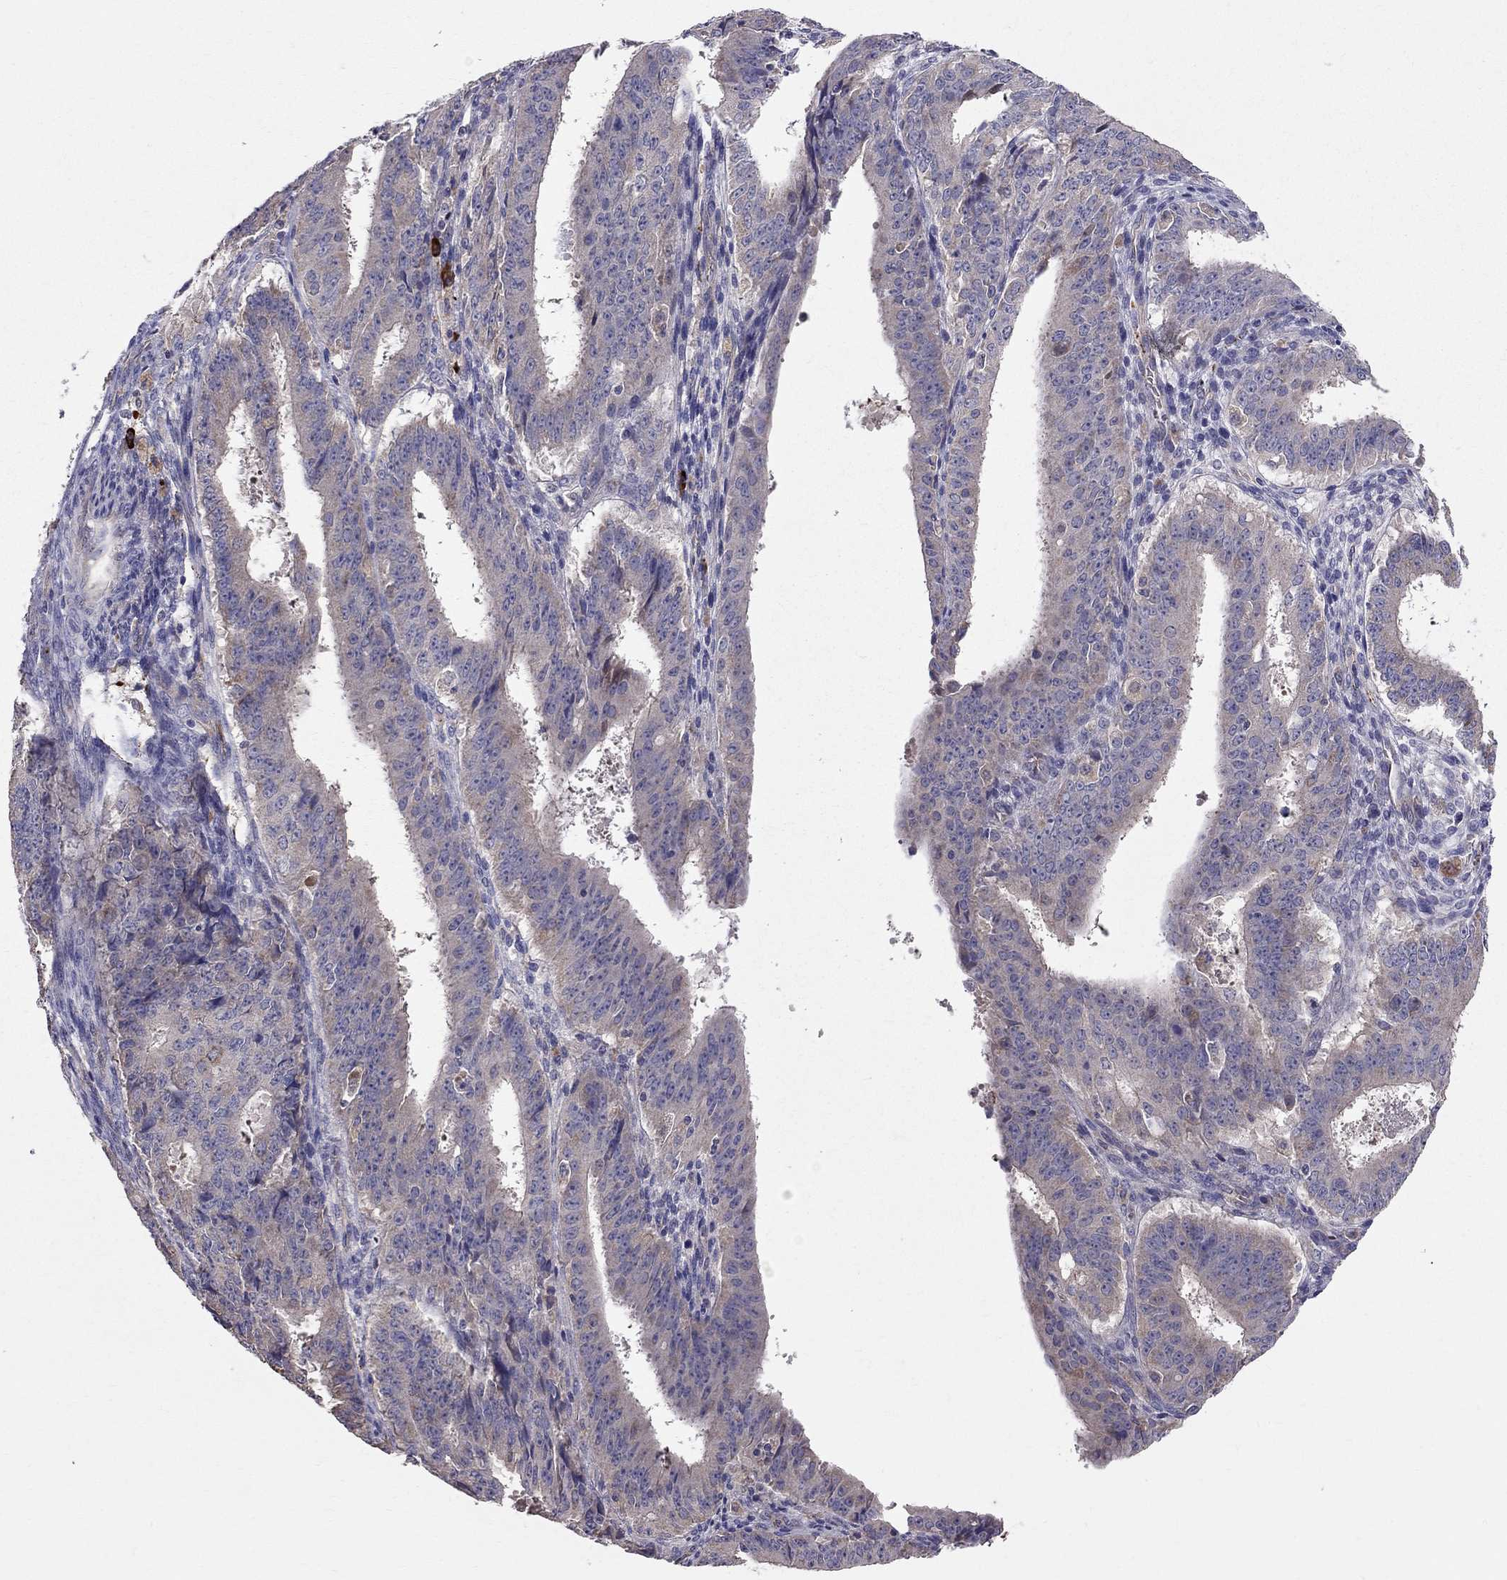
{"staining": {"intensity": "weak", "quantity": "<25%", "location": "cytoplasmic/membranous"}, "tissue": "ovarian cancer", "cell_type": "Tumor cells", "image_type": "cancer", "snomed": [{"axis": "morphology", "description": "Carcinoma, endometroid"}, {"axis": "topography", "description": "Ovary"}], "caption": "This is a photomicrograph of IHC staining of ovarian endometroid carcinoma, which shows no positivity in tumor cells.", "gene": "PIK3CG", "patient": {"sex": "female", "age": 42}}